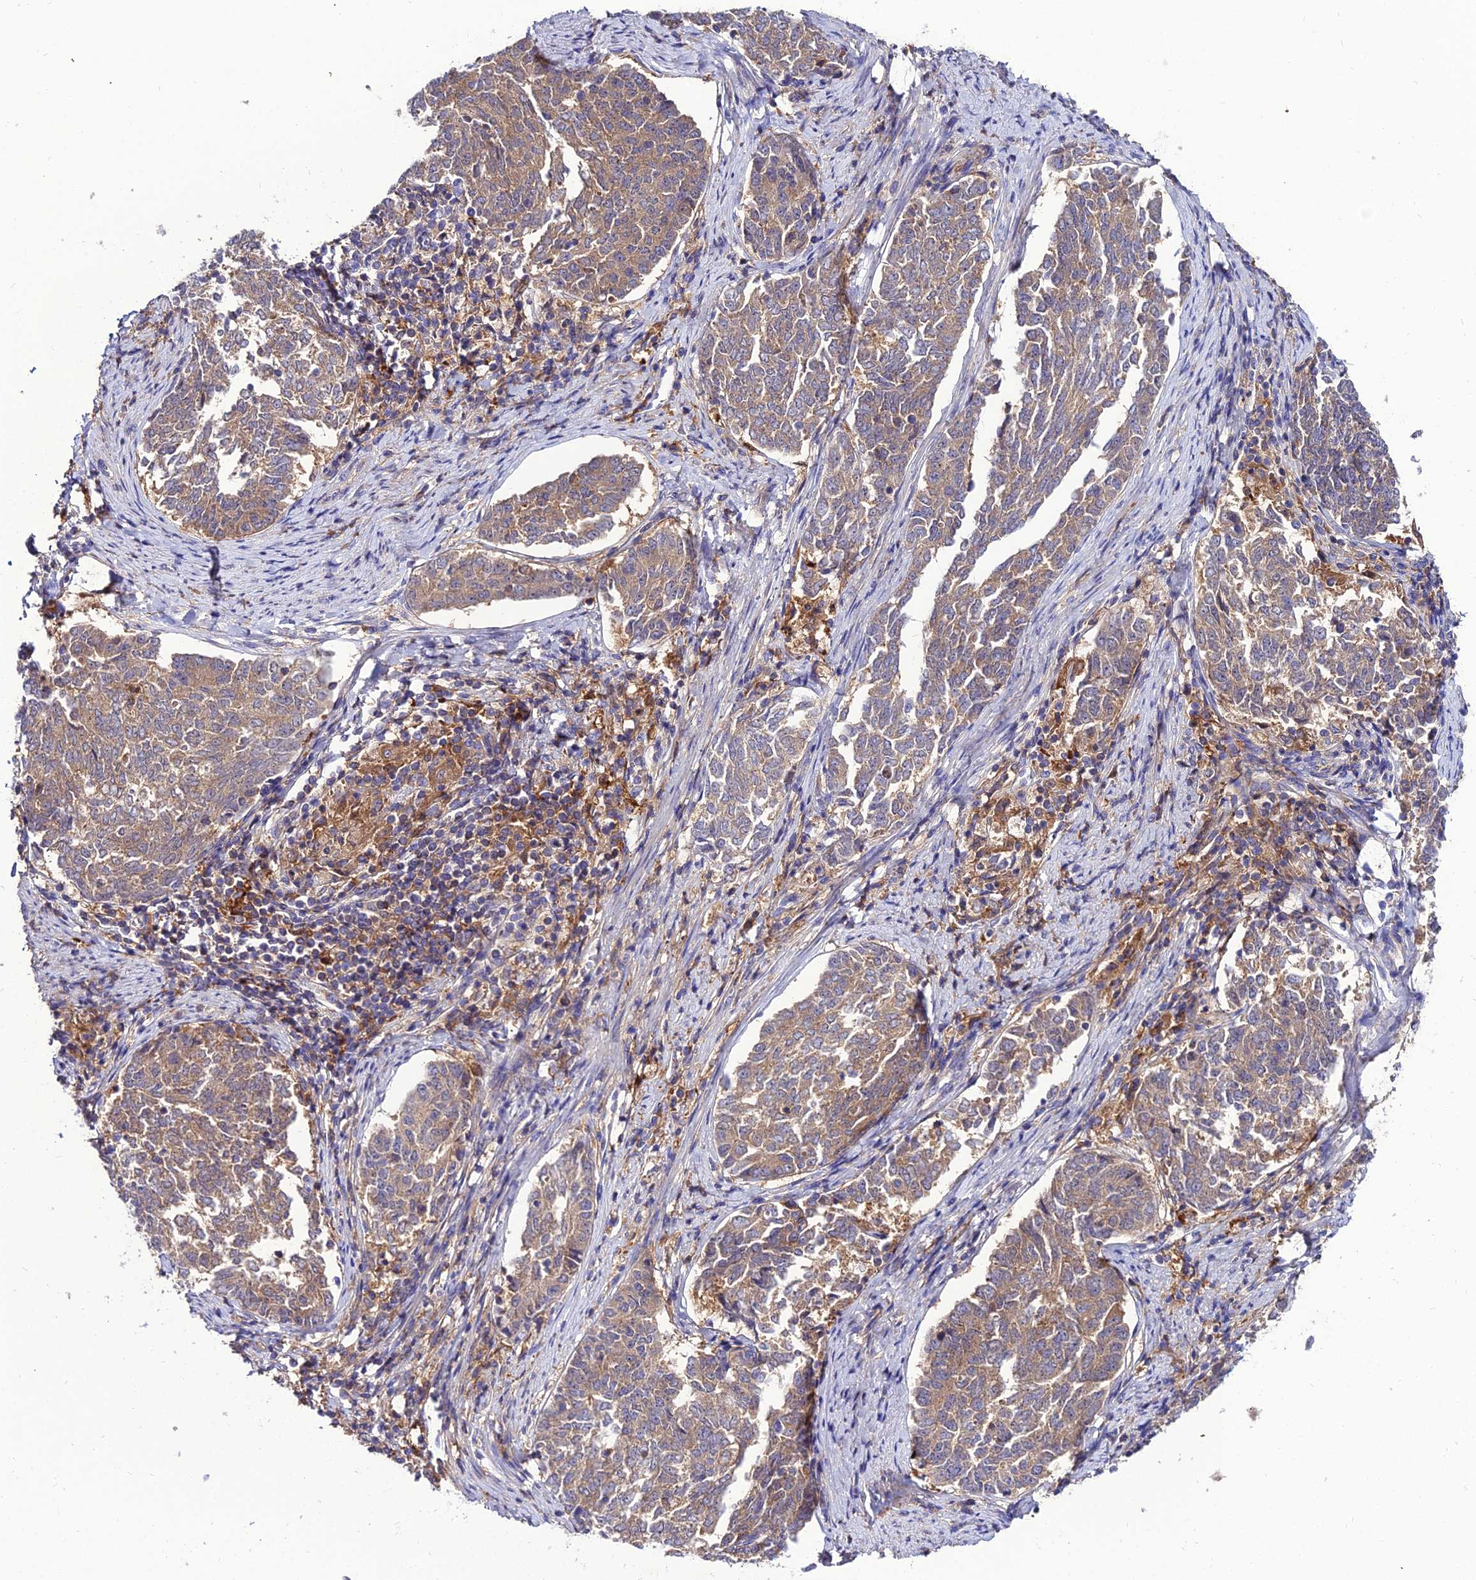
{"staining": {"intensity": "moderate", "quantity": ">75%", "location": "cytoplasmic/membranous"}, "tissue": "endometrial cancer", "cell_type": "Tumor cells", "image_type": "cancer", "snomed": [{"axis": "morphology", "description": "Adenocarcinoma, NOS"}, {"axis": "topography", "description": "Endometrium"}], "caption": "High-magnification brightfield microscopy of endometrial adenocarcinoma stained with DAB (3,3'-diaminobenzidine) (brown) and counterstained with hematoxylin (blue). tumor cells exhibit moderate cytoplasmic/membranous positivity is appreciated in approximately>75% of cells.", "gene": "C2orf69", "patient": {"sex": "female", "age": 80}}